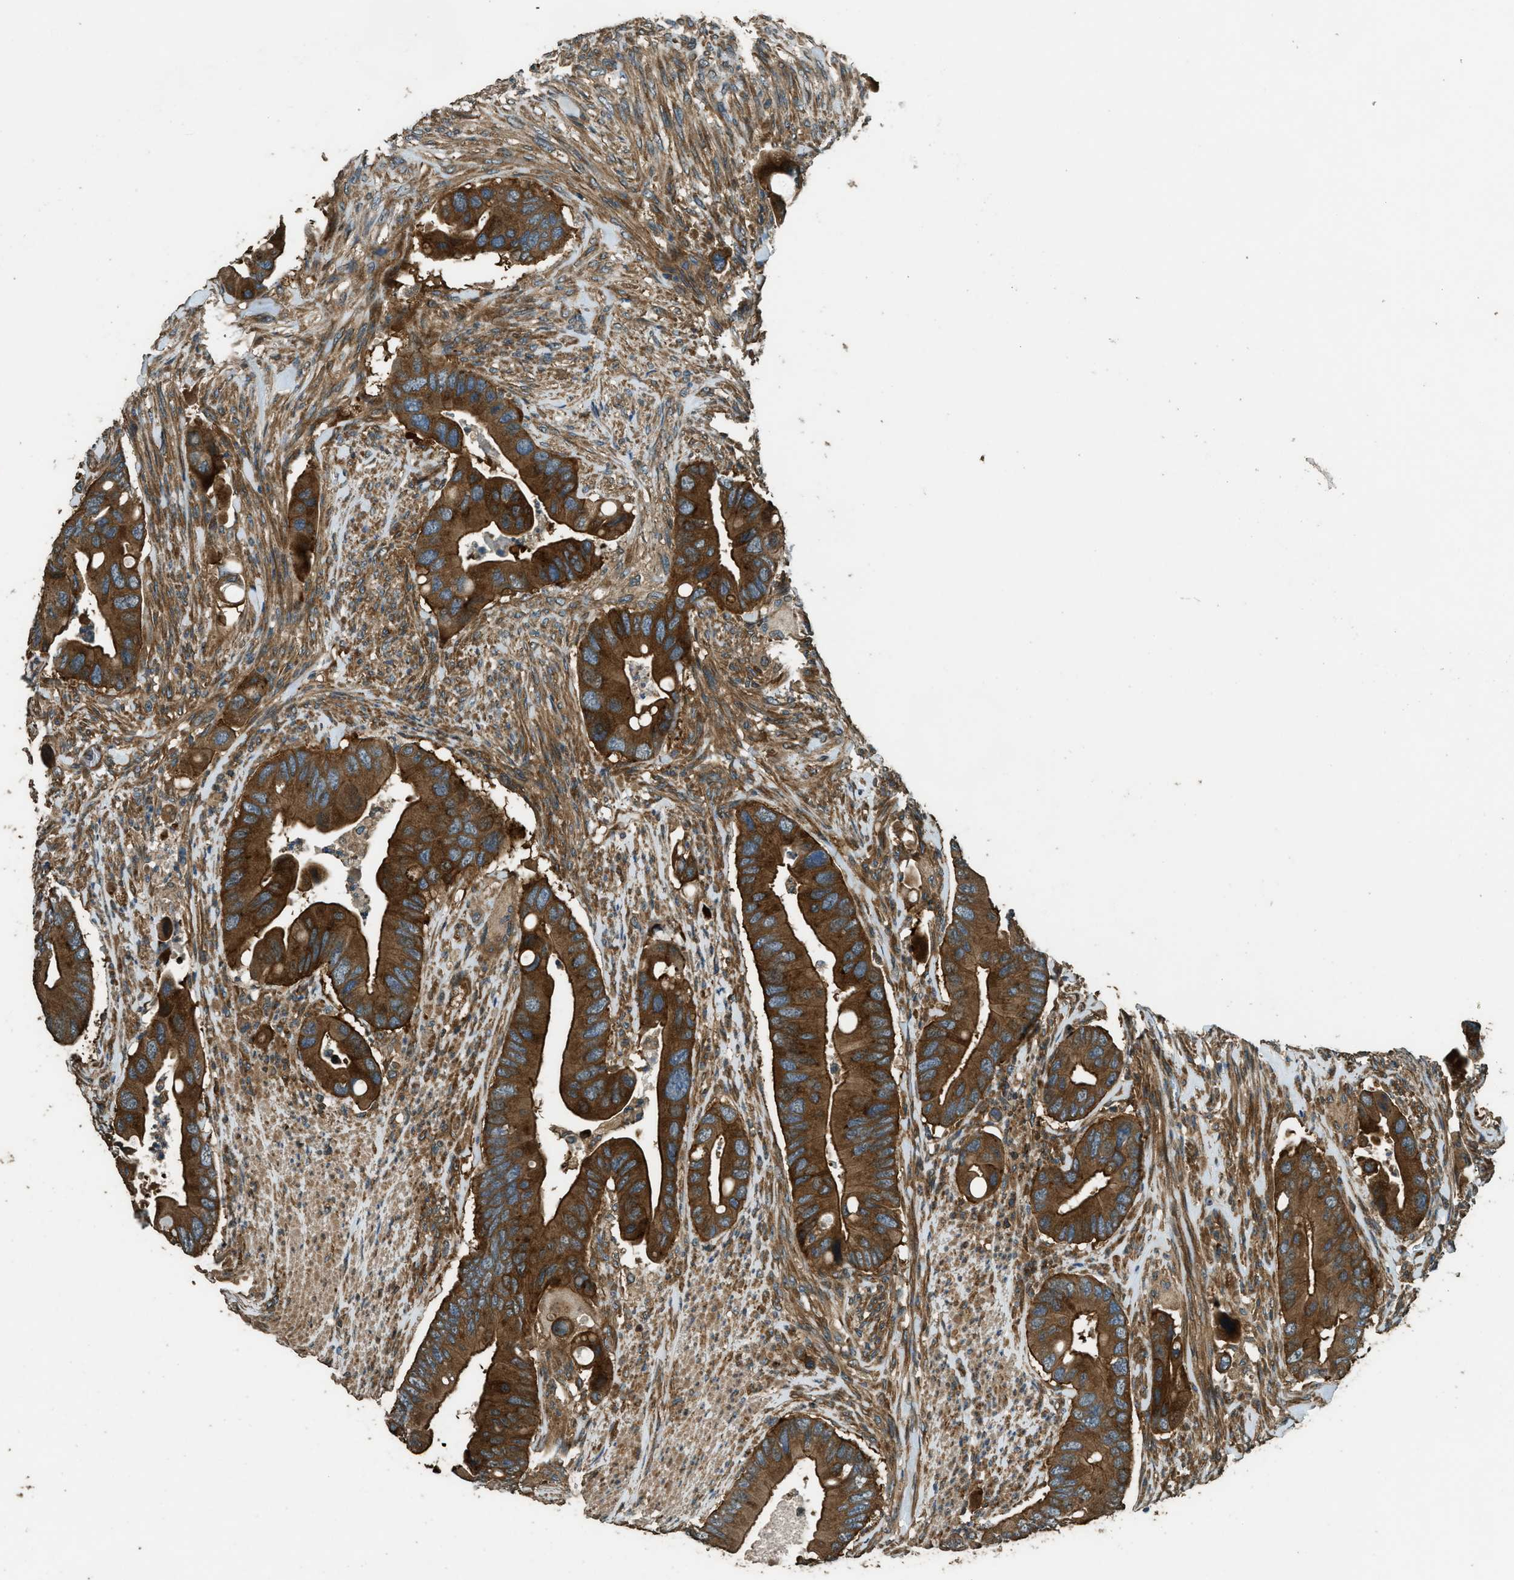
{"staining": {"intensity": "strong", "quantity": ">75%", "location": "cytoplasmic/membranous"}, "tissue": "colorectal cancer", "cell_type": "Tumor cells", "image_type": "cancer", "snomed": [{"axis": "morphology", "description": "Adenocarcinoma, NOS"}, {"axis": "topography", "description": "Rectum"}], "caption": "High-power microscopy captured an IHC micrograph of colorectal adenocarcinoma, revealing strong cytoplasmic/membranous staining in about >75% of tumor cells.", "gene": "MARS1", "patient": {"sex": "female", "age": 57}}